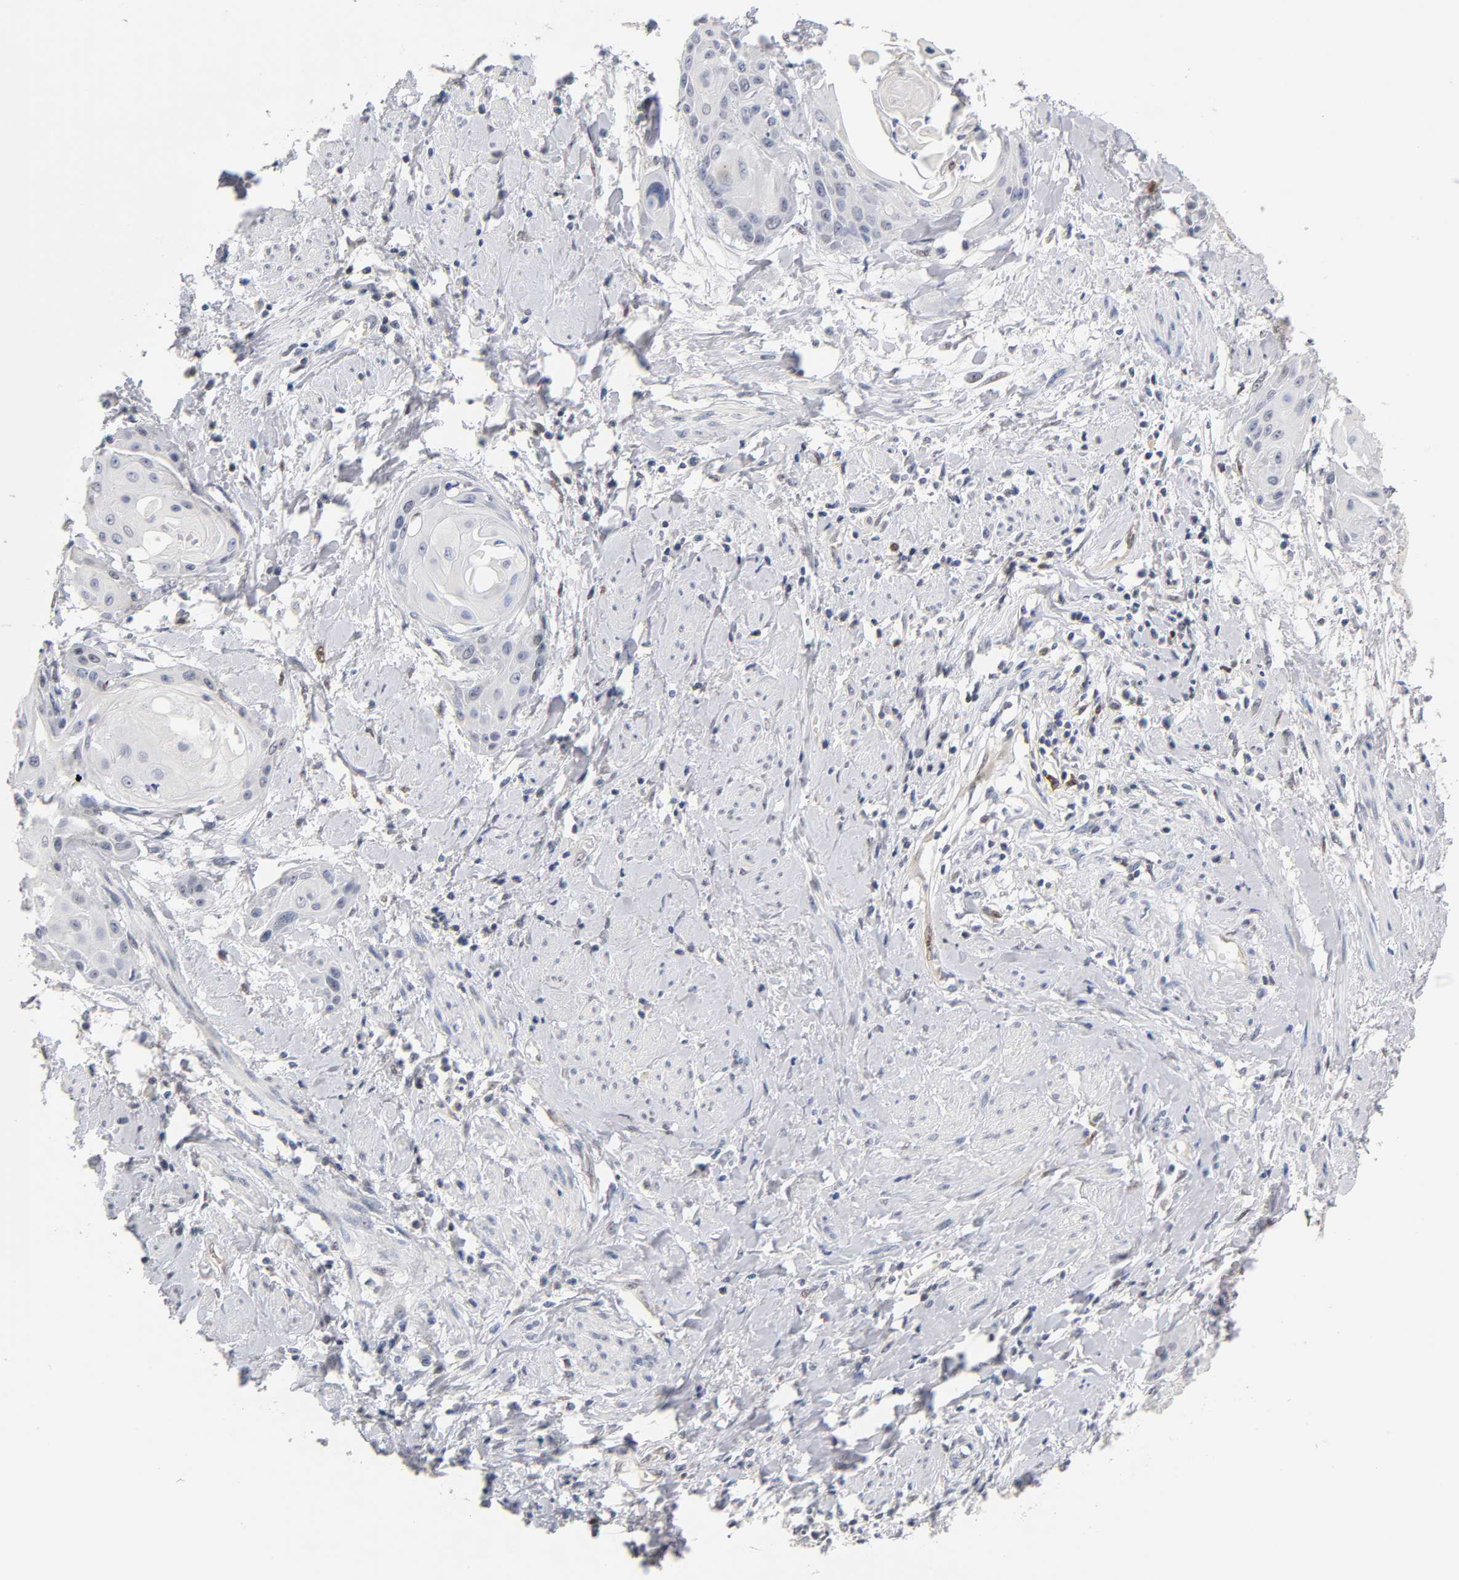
{"staining": {"intensity": "negative", "quantity": "none", "location": "none"}, "tissue": "cervical cancer", "cell_type": "Tumor cells", "image_type": "cancer", "snomed": [{"axis": "morphology", "description": "Squamous cell carcinoma, NOS"}, {"axis": "topography", "description": "Cervix"}], "caption": "Cervical cancer (squamous cell carcinoma) was stained to show a protein in brown. There is no significant staining in tumor cells.", "gene": "NFATC1", "patient": {"sex": "female", "age": 57}}